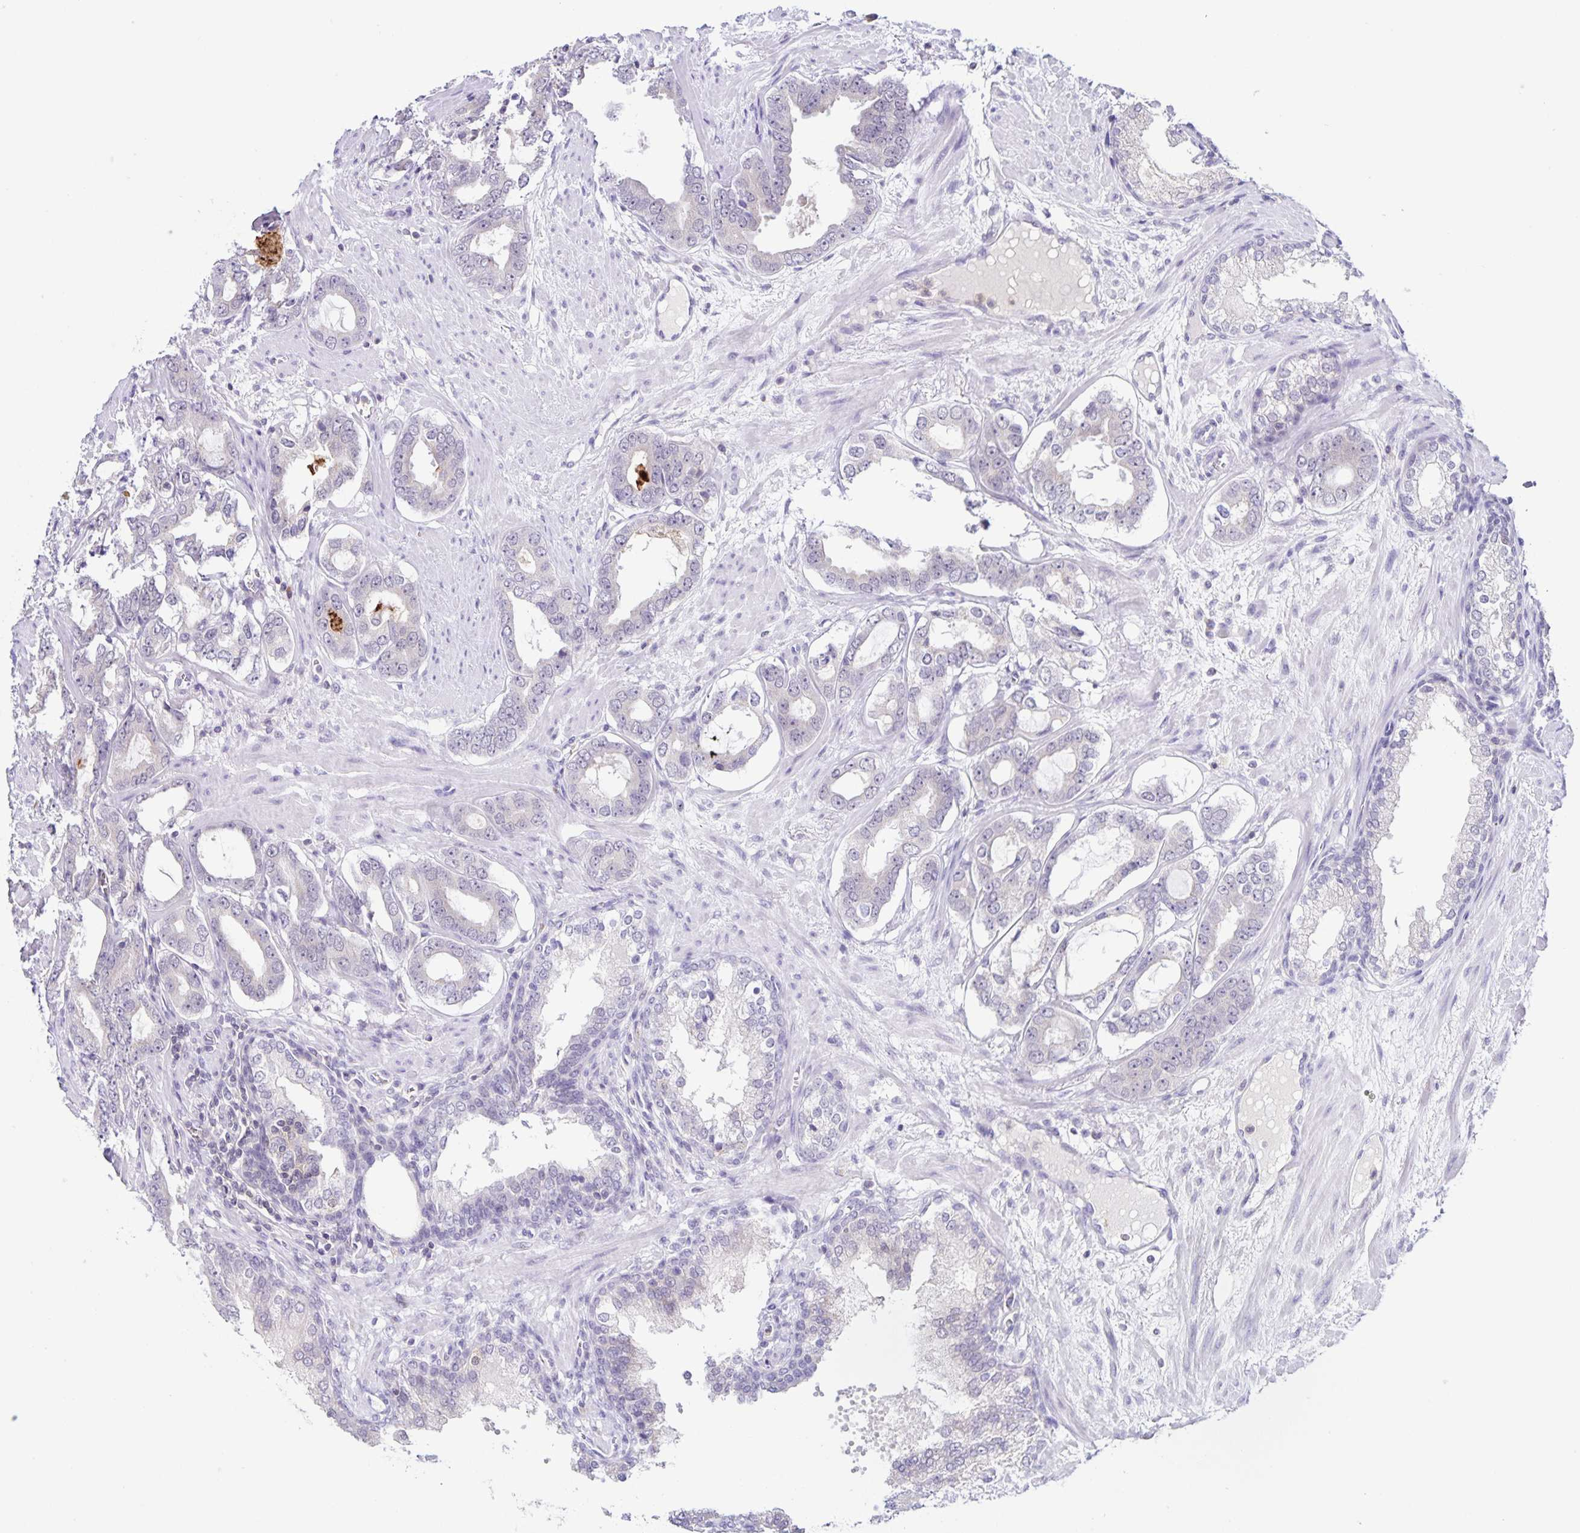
{"staining": {"intensity": "negative", "quantity": "none", "location": "none"}, "tissue": "prostate cancer", "cell_type": "Tumor cells", "image_type": "cancer", "snomed": [{"axis": "morphology", "description": "Adenocarcinoma, High grade"}, {"axis": "topography", "description": "Prostate"}], "caption": "There is no significant staining in tumor cells of prostate high-grade adenocarcinoma. (DAB IHC visualized using brightfield microscopy, high magnification).", "gene": "STPG4", "patient": {"sex": "male", "age": 75}}